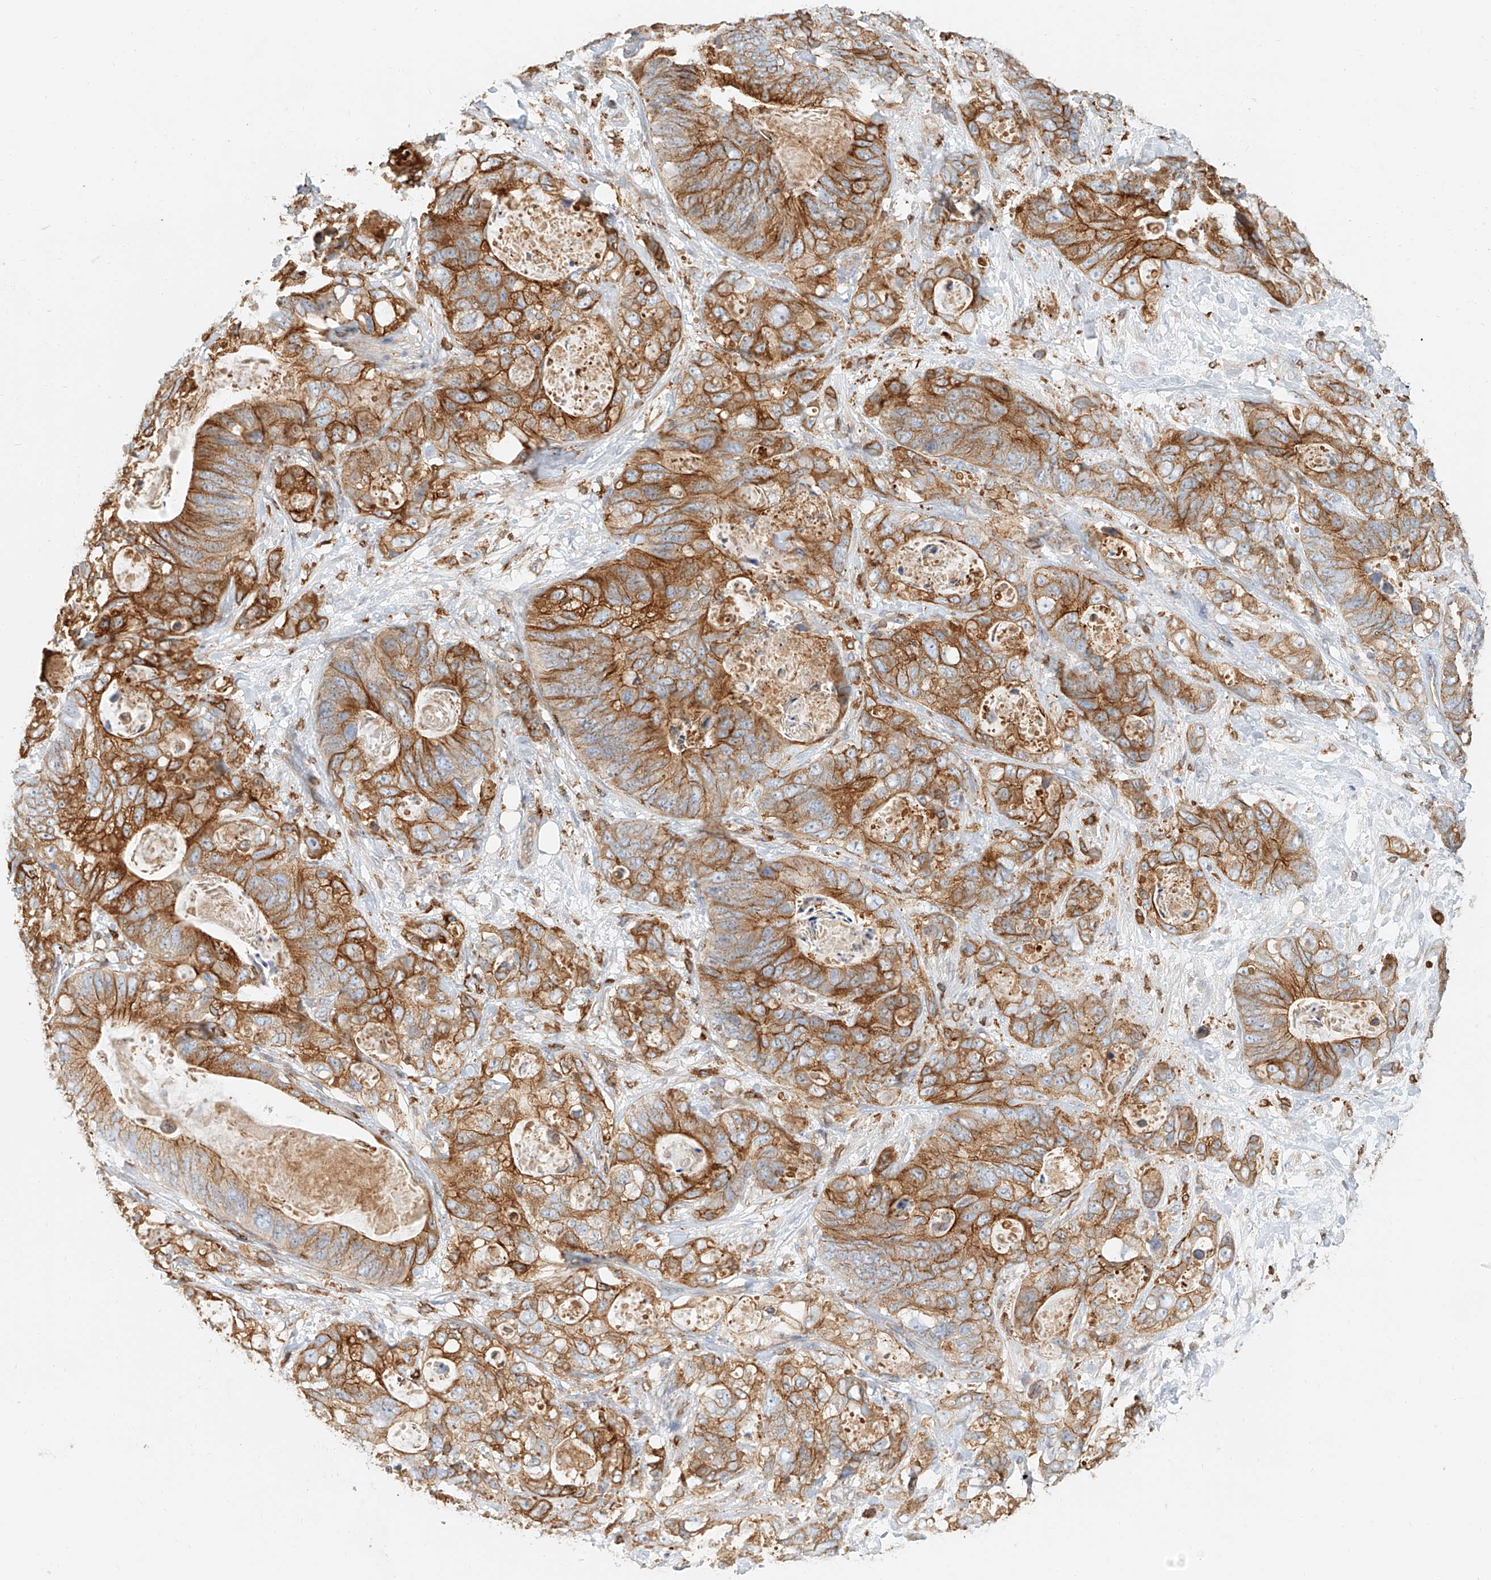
{"staining": {"intensity": "moderate", "quantity": ">75%", "location": "cytoplasmic/membranous"}, "tissue": "stomach cancer", "cell_type": "Tumor cells", "image_type": "cancer", "snomed": [{"axis": "morphology", "description": "Normal tissue, NOS"}, {"axis": "morphology", "description": "Adenocarcinoma, NOS"}, {"axis": "topography", "description": "Stomach"}], "caption": "Immunohistochemistry histopathology image of neoplastic tissue: human adenocarcinoma (stomach) stained using immunohistochemistry shows medium levels of moderate protein expression localized specifically in the cytoplasmic/membranous of tumor cells, appearing as a cytoplasmic/membranous brown color.", "gene": "DHRS7", "patient": {"sex": "female", "age": 89}}